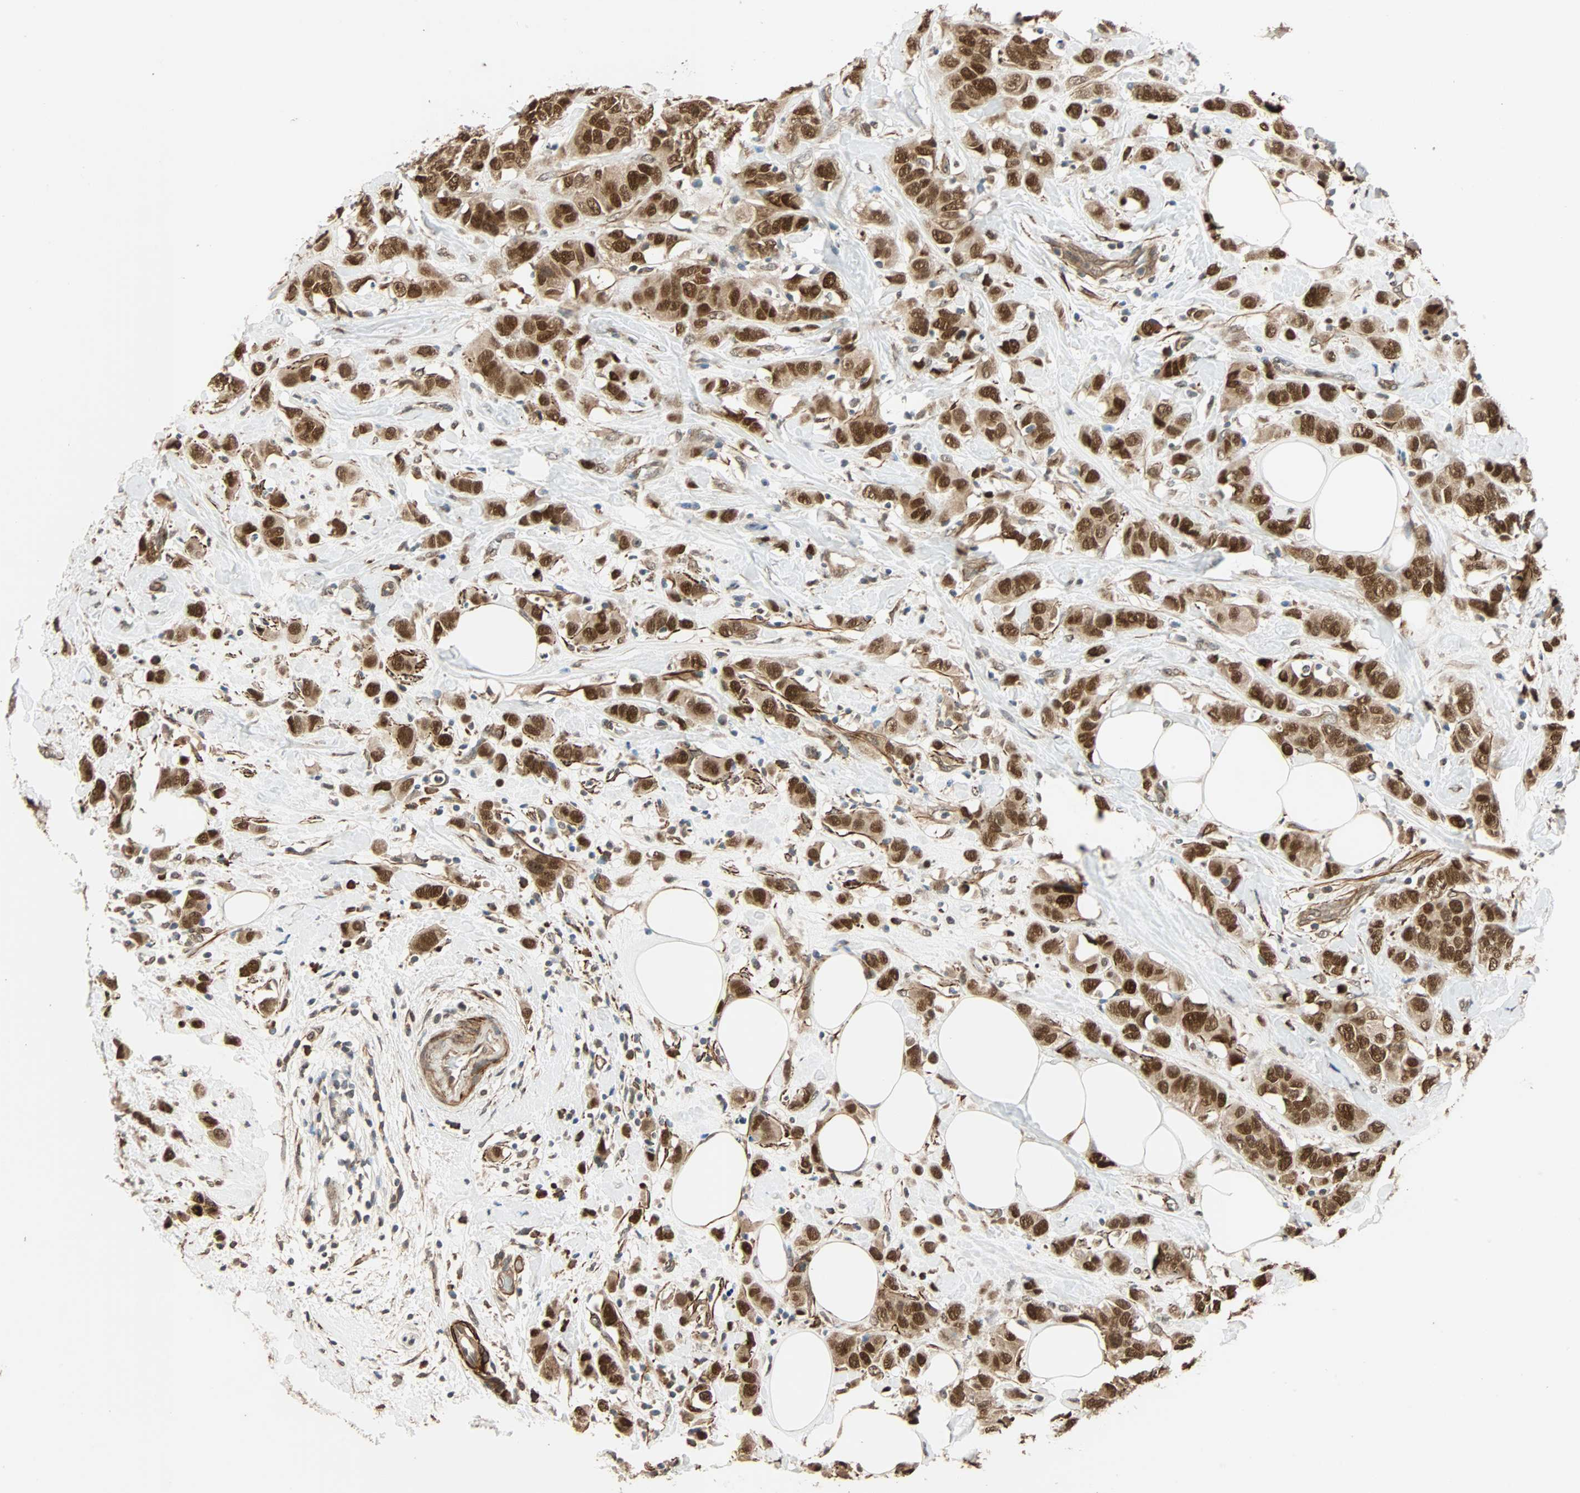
{"staining": {"intensity": "strong", "quantity": ">75%", "location": "cytoplasmic/membranous,nuclear"}, "tissue": "breast cancer", "cell_type": "Tumor cells", "image_type": "cancer", "snomed": [{"axis": "morphology", "description": "Normal tissue, NOS"}, {"axis": "morphology", "description": "Duct carcinoma"}, {"axis": "topography", "description": "Breast"}], "caption": "Human breast invasive ductal carcinoma stained with a protein marker reveals strong staining in tumor cells.", "gene": "QSER1", "patient": {"sex": "female", "age": 50}}